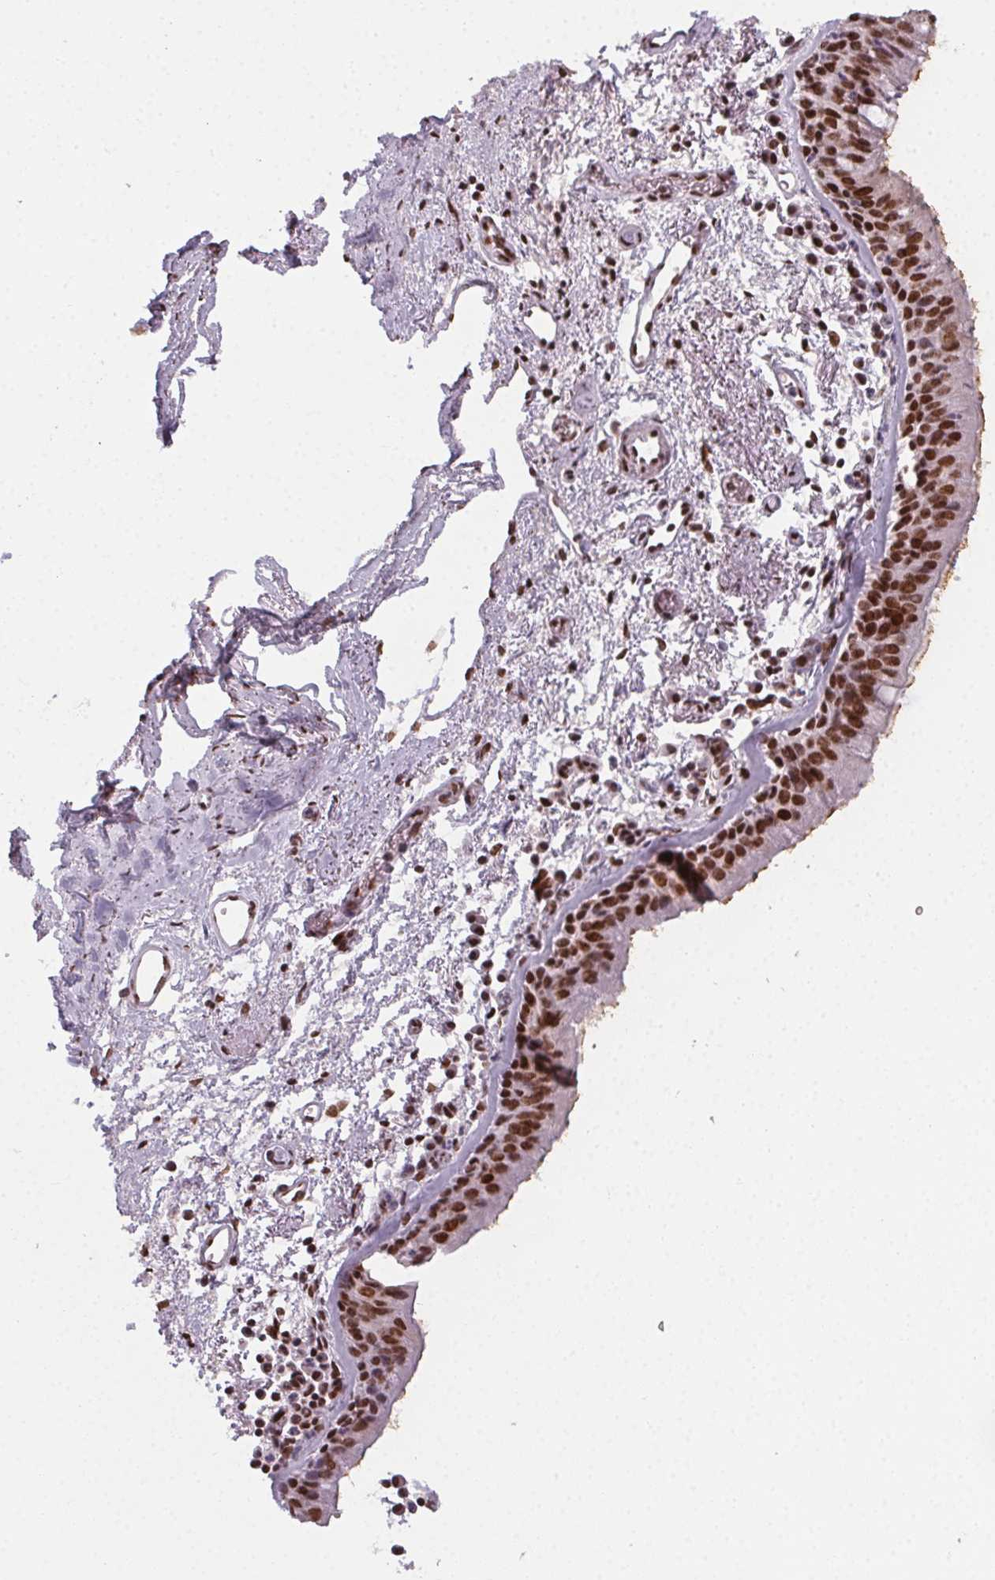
{"staining": {"intensity": "strong", "quantity": ">75%", "location": "nuclear"}, "tissue": "bronchus", "cell_type": "Respiratory epithelial cells", "image_type": "normal", "snomed": [{"axis": "morphology", "description": "Normal tissue, NOS"}, {"axis": "morphology", "description": "Adenocarcinoma, NOS"}, {"axis": "topography", "description": "Bronchus"}], "caption": "The micrograph shows immunohistochemical staining of benign bronchus. There is strong nuclear positivity is present in approximately >75% of respiratory epithelial cells.", "gene": "KMT2A", "patient": {"sex": "male", "age": 68}}